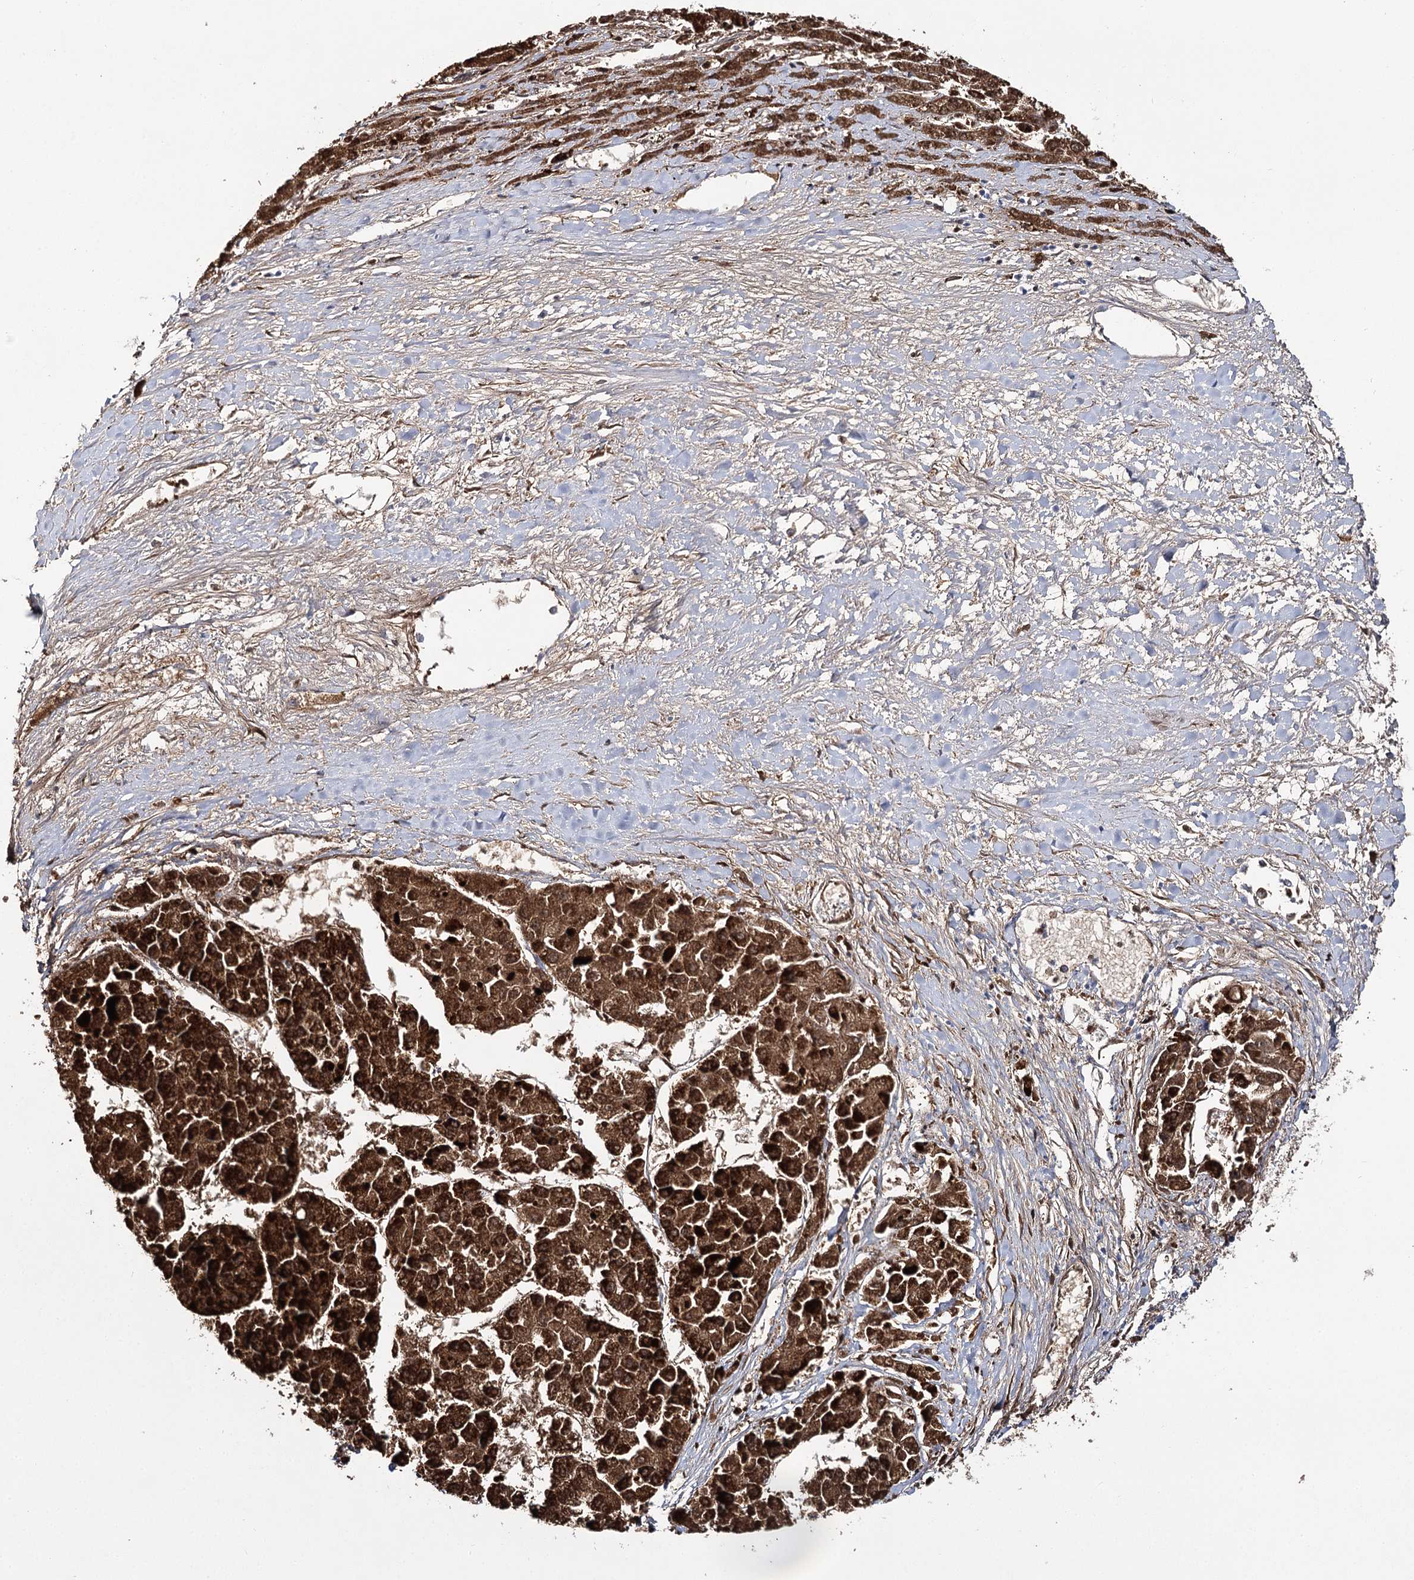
{"staining": {"intensity": "strong", "quantity": ">75%", "location": "cytoplasmic/membranous"}, "tissue": "liver cancer", "cell_type": "Tumor cells", "image_type": "cancer", "snomed": [{"axis": "morphology", "description": "Carcinoma, Hepatocellular, NOS"}, {"axis": "topography", "description": "Liver"}], "caption": "Tumor cells demonstrate strong cytoplasmic/membranous positivity in about >75% of cells in liver cancer (hepatocellular carcinoma).", "gene": "THUMPD3", "patient": {"sex": "female", "age": 73}}